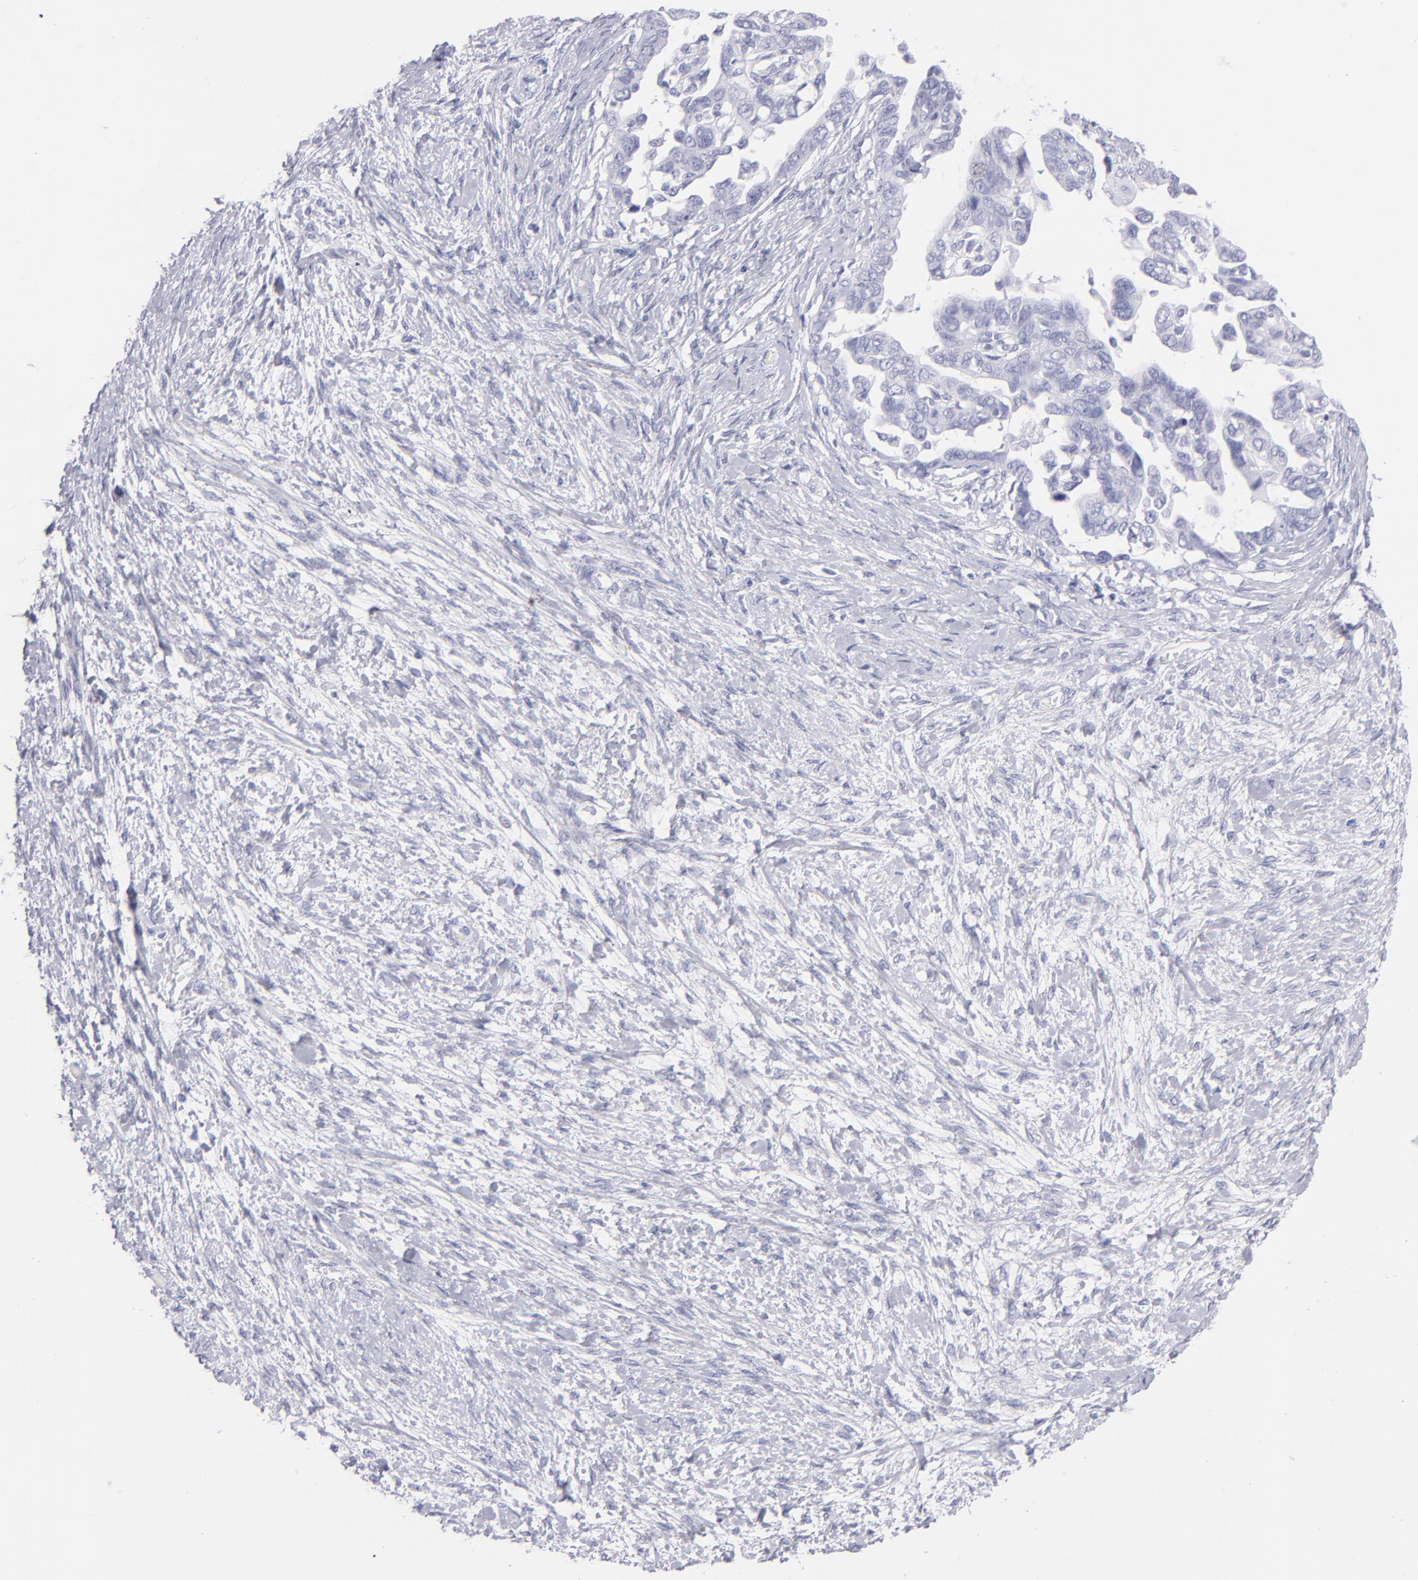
{"staining": {"intensity": "negative", "quantity": "none", "location": "none"}, "tissue": "ovarian cancer", "cell_type": "Tumor cells", "image_type": "cancer", "snomed": [{"axis": "morphology", "description": "Cystadenocarcinoma, serous, NOS"}, {"axis": "topography", "description": "Ovary"}], "caption": "DAB immunohistochemical staining of human serous cystadenocarcinoma (ovarian) exhibits no significant staining in tumor cells.", "gene": "PRPH", "patient": {"sex": "female", "age": 69}}